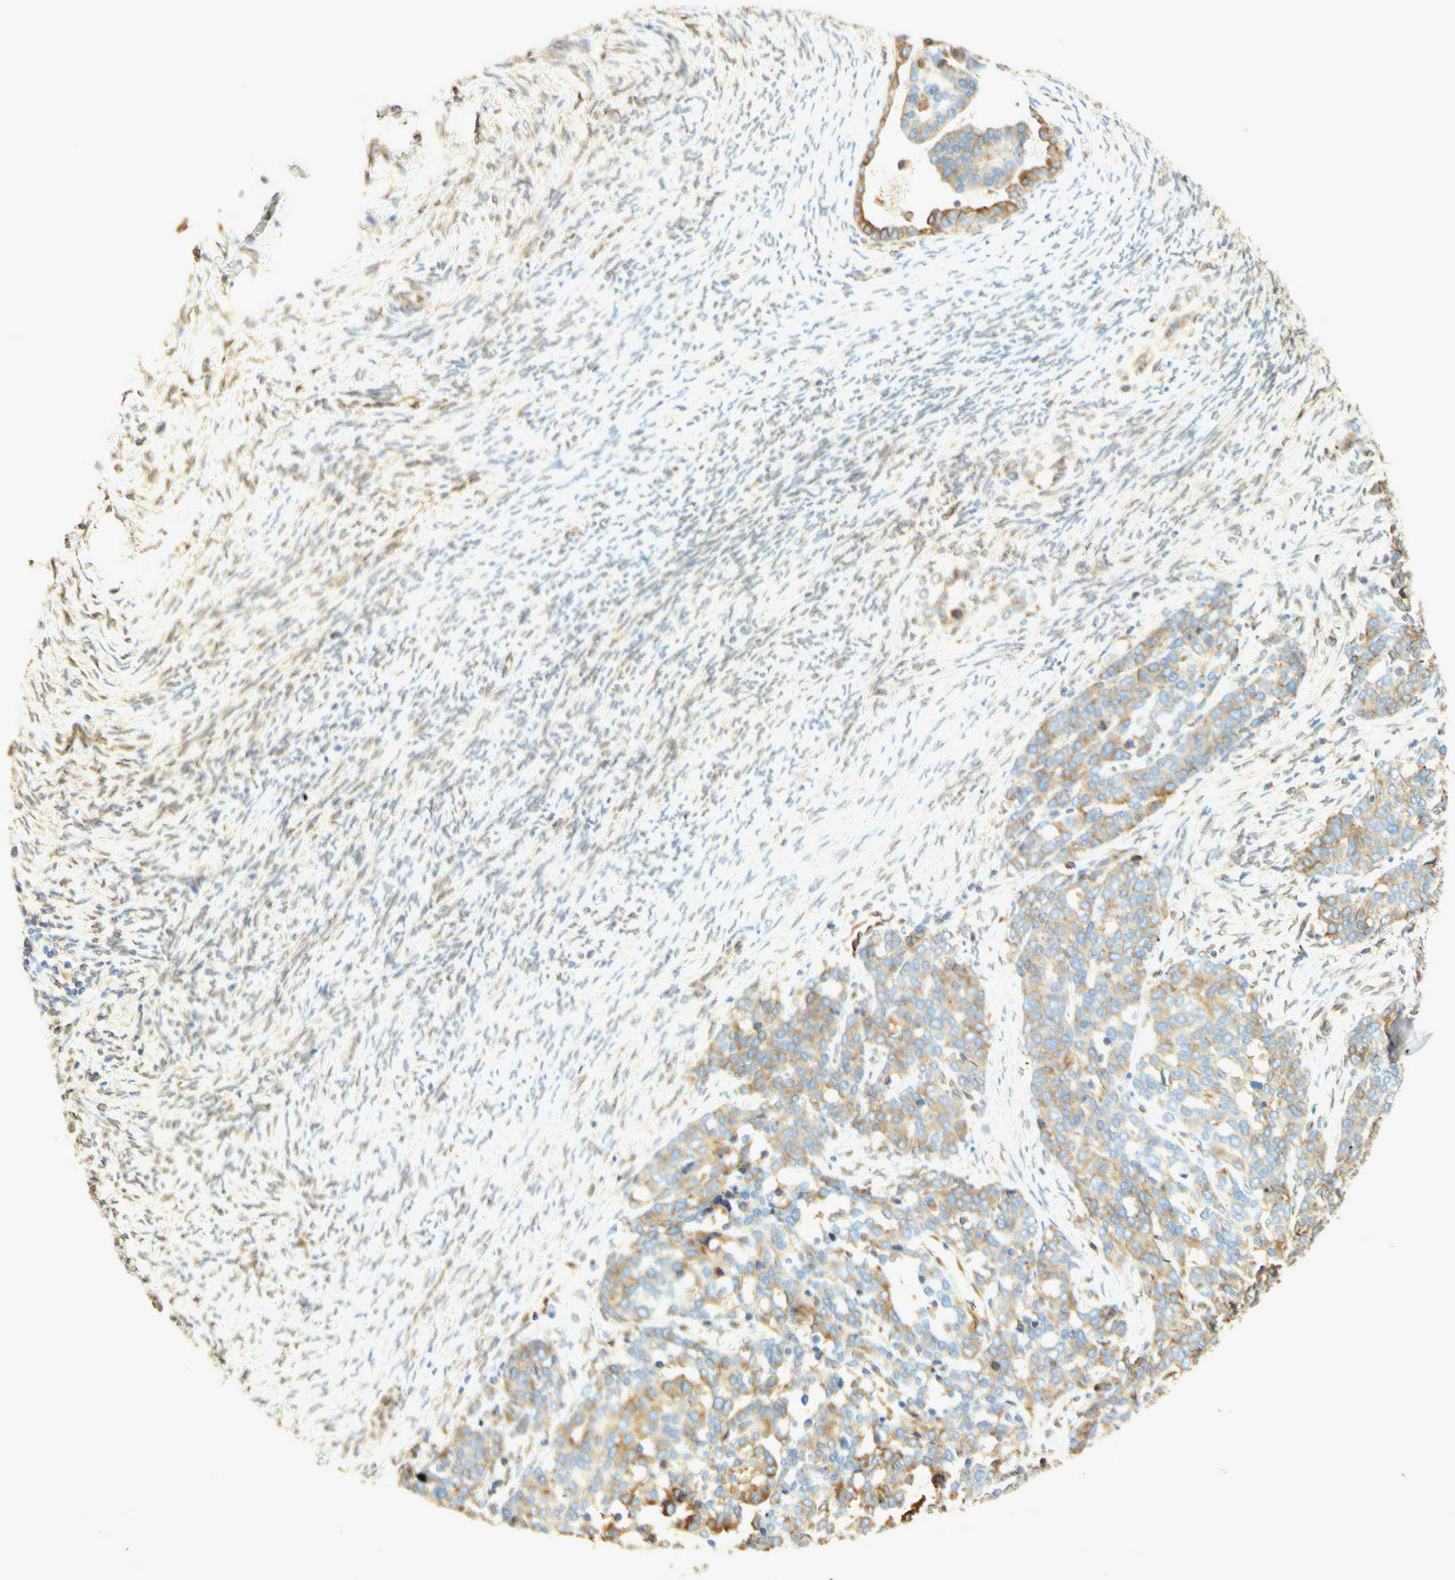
{"staining": {"intensity": "moderate", "quantity": "25%-75%", "location": "cytoplasmic/membranous"}, "tissue": "ovarian cancer", "cell_type": "Tumor cells", "image_type": "cancer", "snomed": [{"axis": "morphology", "description": "Cystadenocarcinoma, serous, NOS"}, {"axis": "topography", "description": "Ovary"}], "caption": "Human ovarian serous cystadenocarcinoma stained for a protein (brown) exhibits moderate cytoplasmic/membranous positive expression in approximately 25%-75% of tumor cells.", "gene": "ENDOD1", "patient": {"sex": "female", "age": 44}}